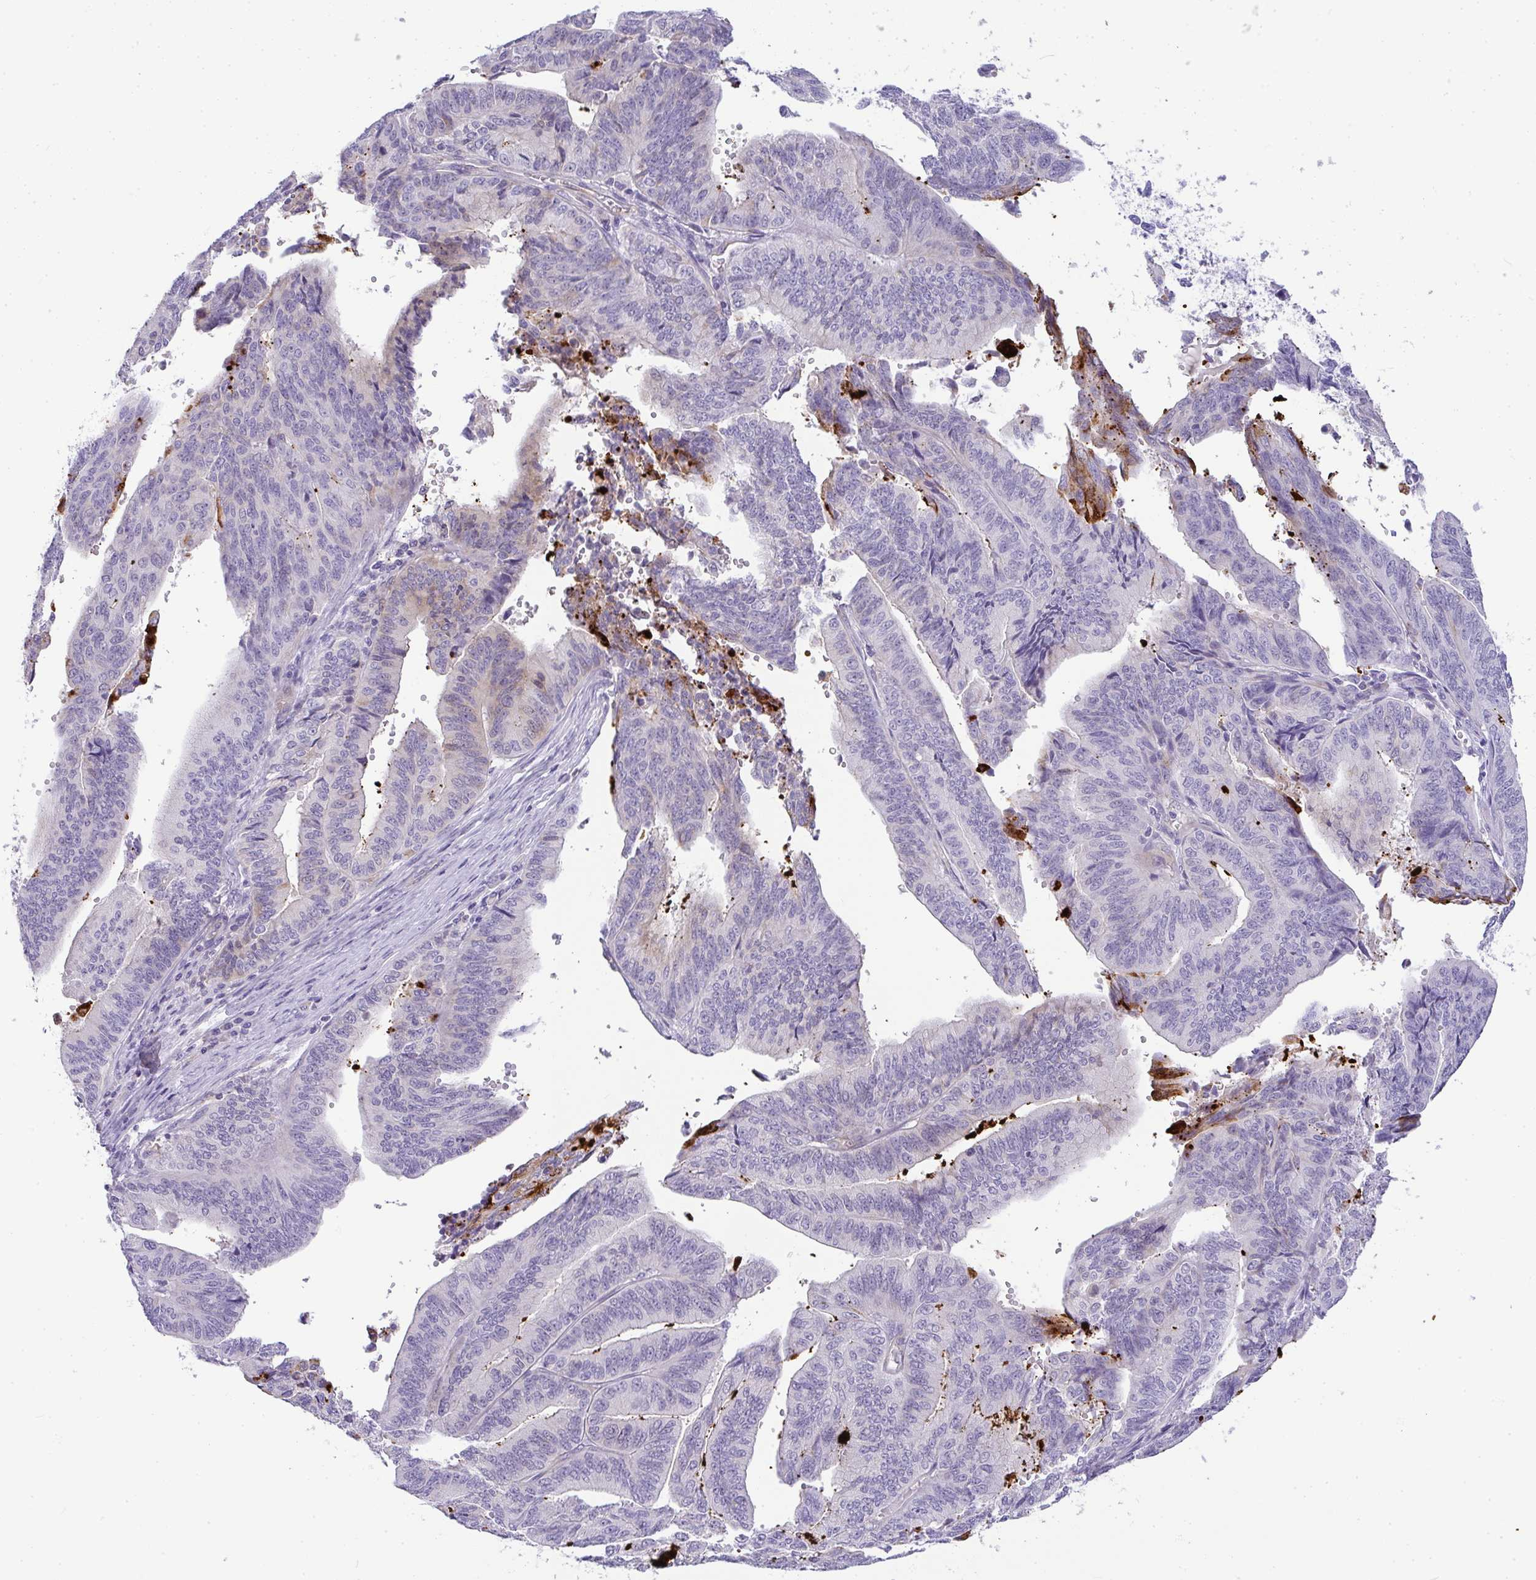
{"staining": {"intensity": "weak", "quantity": "<25%", "location": "cytoplasmic/membranous"}, "tissue": "endometrial cancer", "cell_type": "Tumor cells", "image_type": "cancer", "snomed": [{"axis": "morphology", "description": "Adenocarcinoma, NOS"}, {"axis": "topography", "description": "Endometrium"}], "caption": "Micrograph shows no protein positivity in tumor cells of endometrial cancer (adenocarcinoma) tissue.", "gene": "LIPE", "patient": {"sex": "female", "age": 65}}